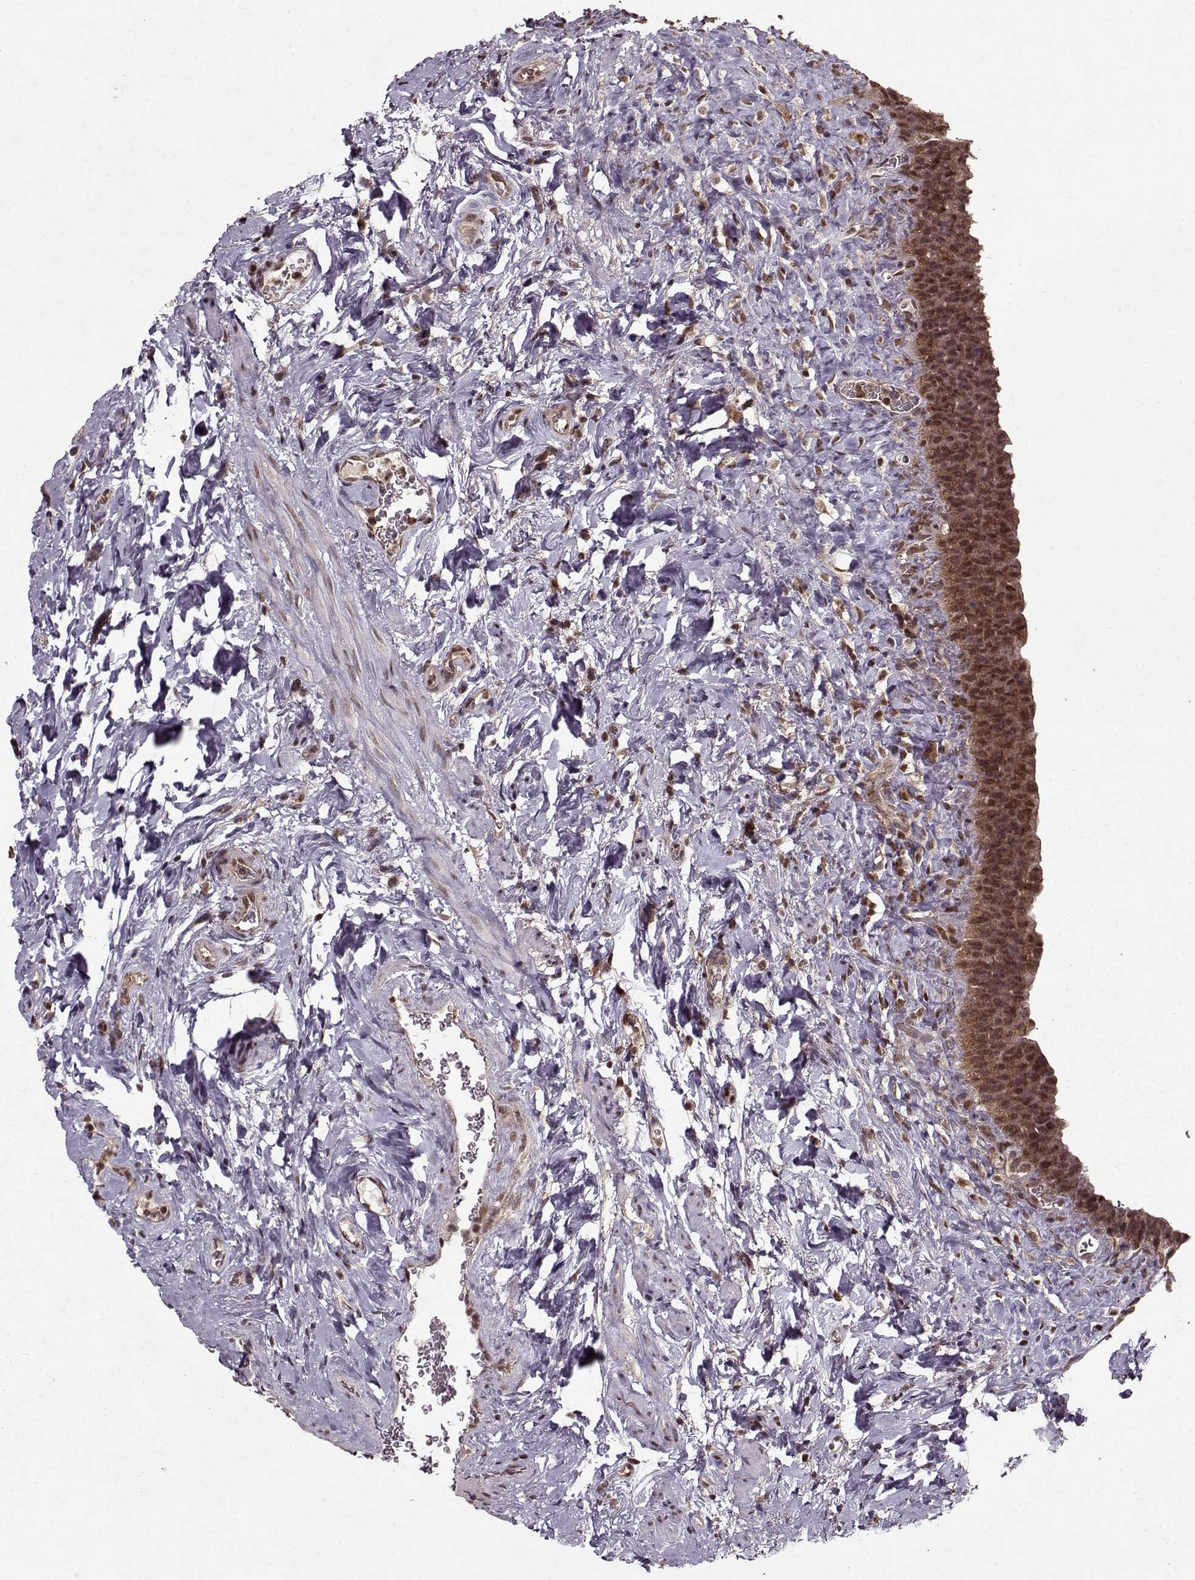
{"staining": {"intensity": "strong", "quantity": ">75%", "location": "cytoplasmic/membranous,nuclear"}, "tissue": "urinary bladder", "cell_type": "Urothelial cells", "image_type": "normal", "snomed": [{"axis": "morphology", "description": "Normal tissue, NOS"}, {"axis": "topography", "description": "Urinary bladder"}], "caption": "Immunohistochemistry of unremarkable human urinary bladder shows high levels of strong cytoplasmic/membranous,nuclear staining in approximately >75% of urothelial cells.", "gene": "PSMA7", "patient": {"sex": "male", "age": 76}}